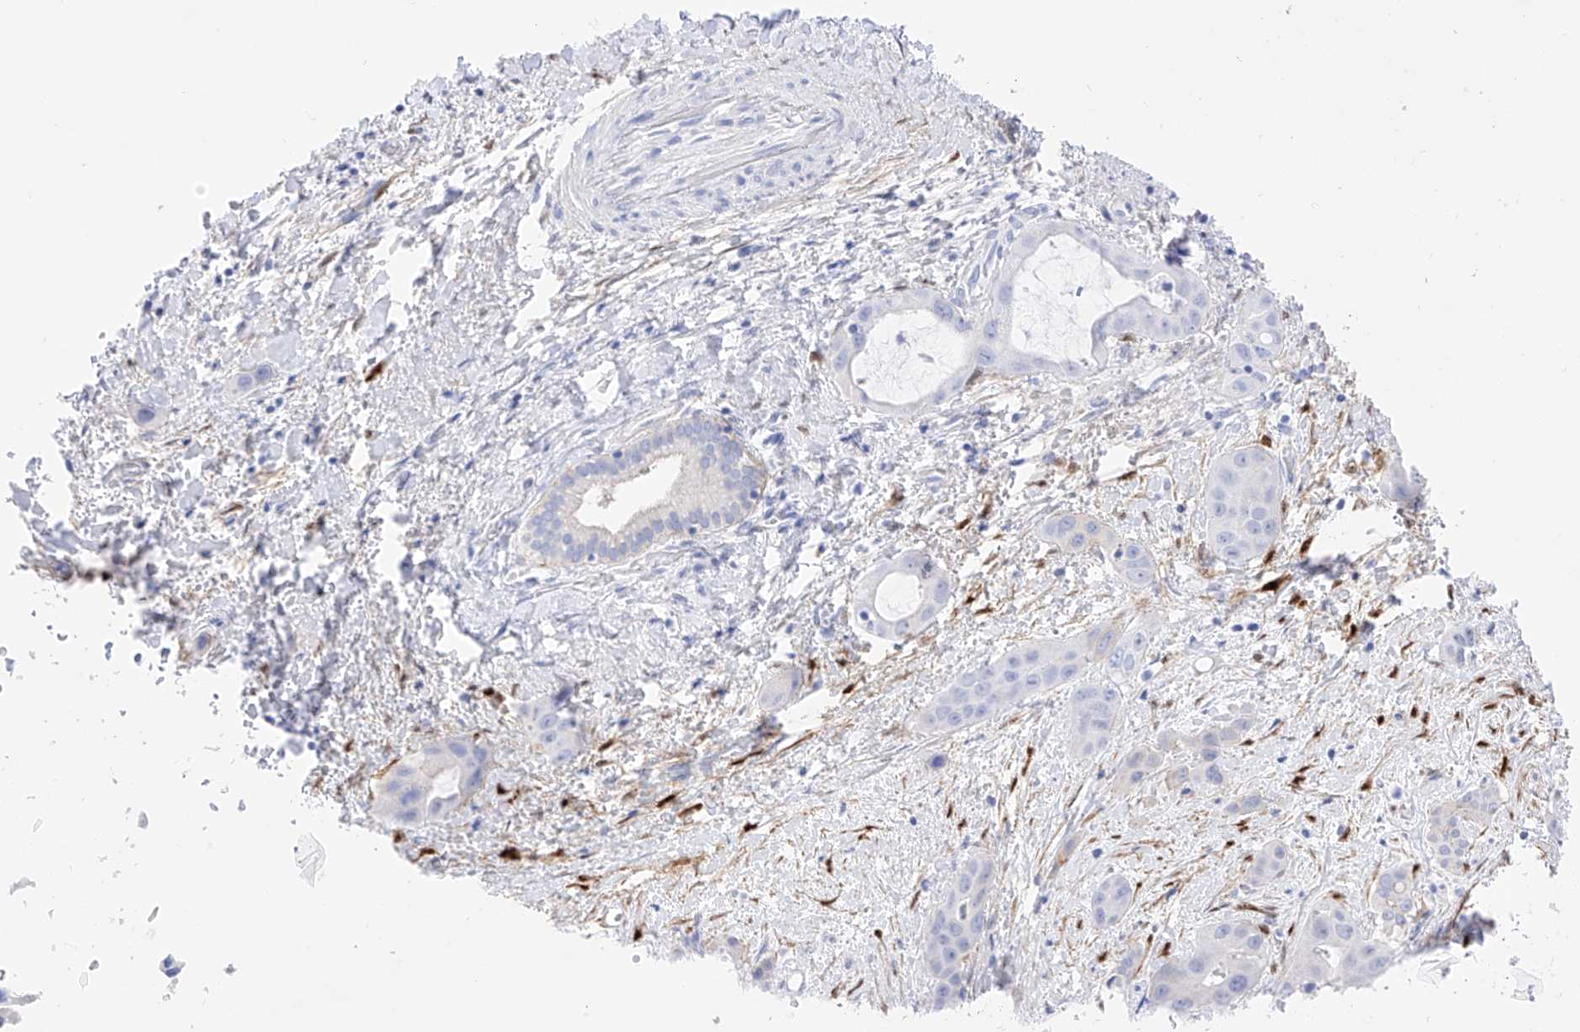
{"staining": {"intensity": "weak", "quantity": "<25%", "location": "cytoplasmic/membranous"}, "tissue": "liver cancer", "cell_type": "Tumor cells", "image_type": "cancer", "snomed": [{"axis": "morphology", "description": "Cholangiocarcinoma"}, {"axis": "topography", "description": "Liver"}], "caption": "The immunohistochemistry image has no significant positivity in tumor cells of liver cholangiocarcinoma tissue.", "gene": "TRPC7", "patient": {"sex": "female", "age": 52}}